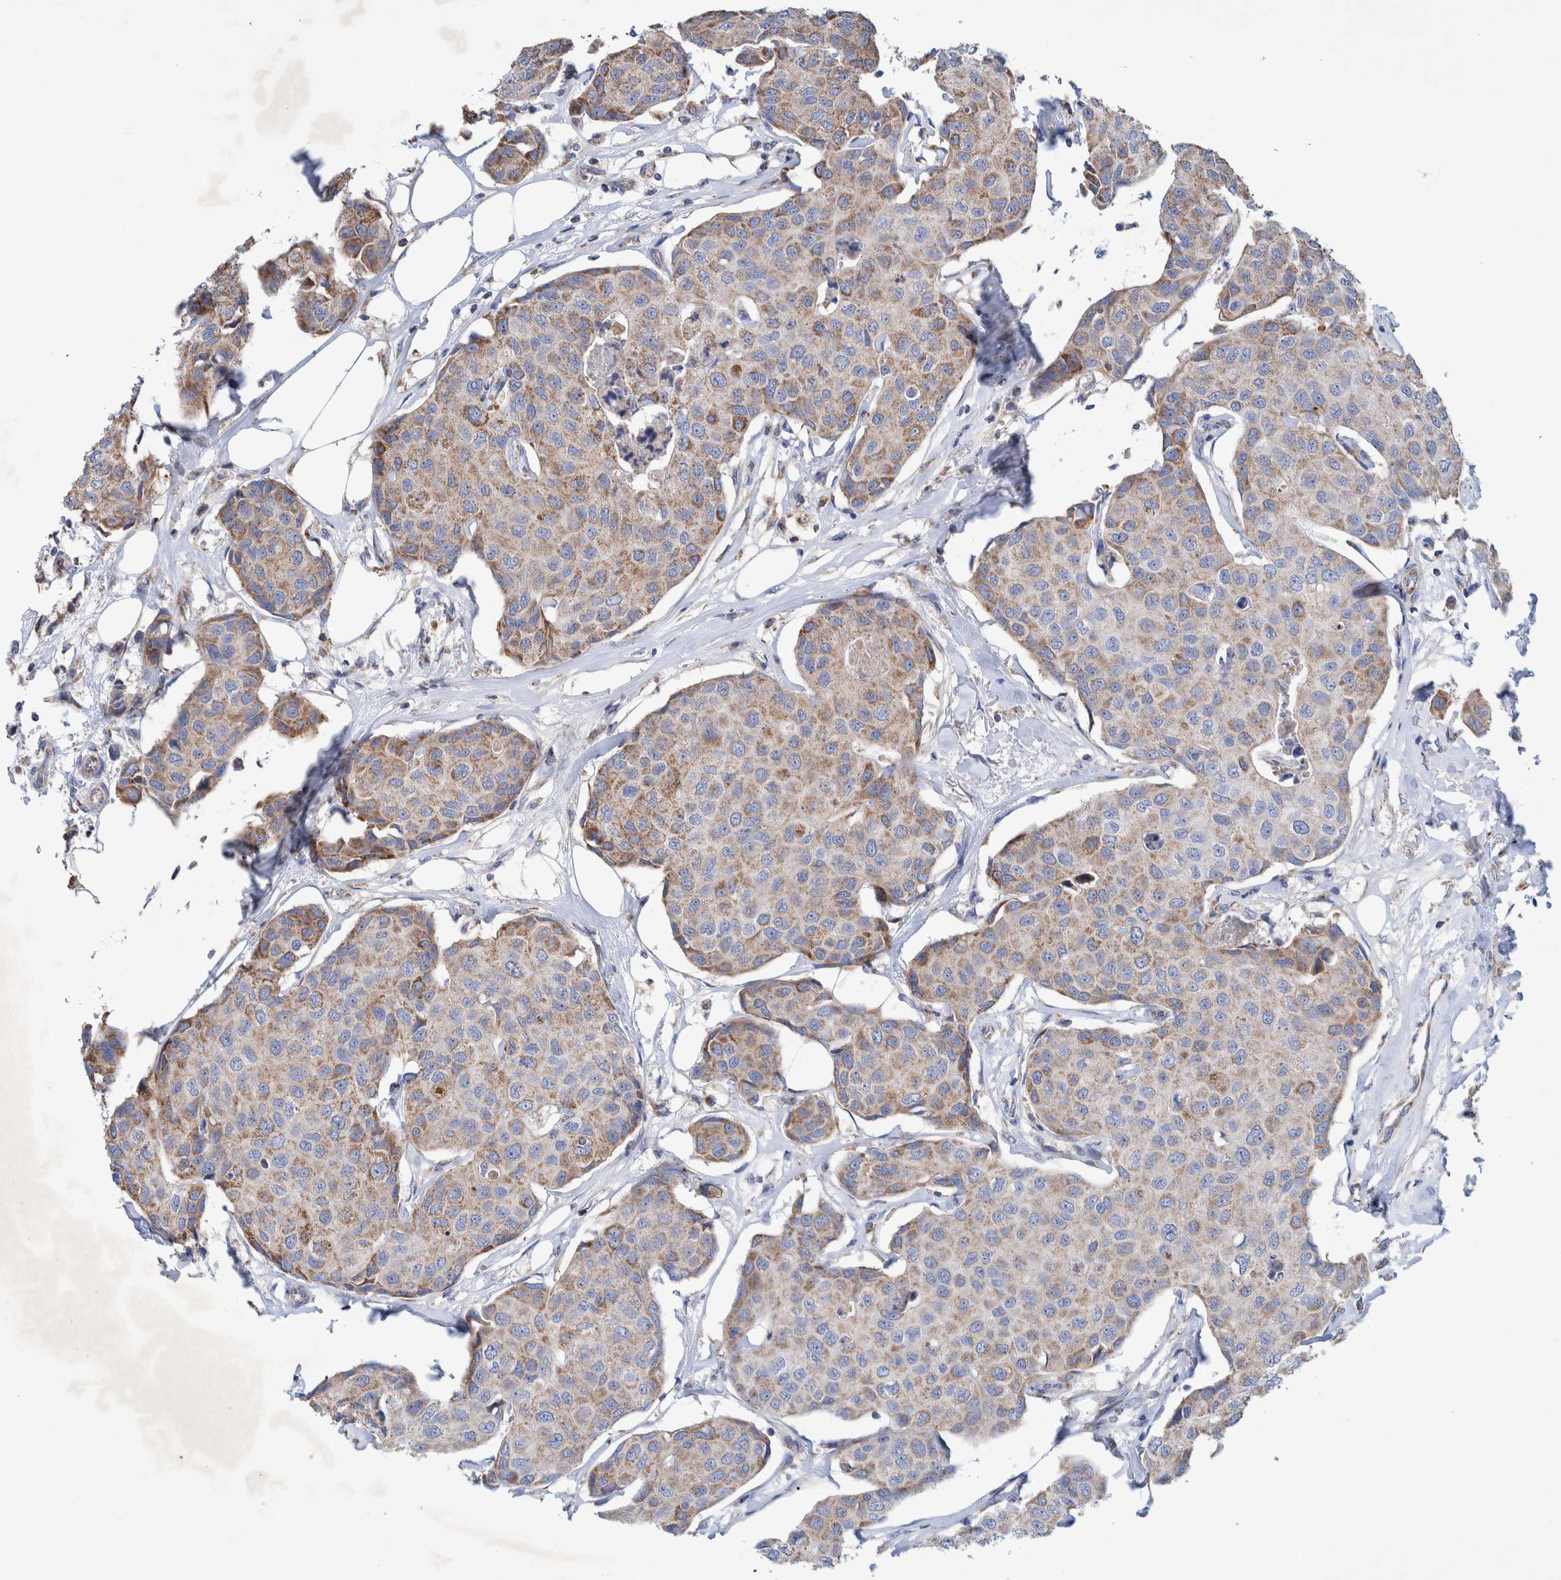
{"staining": {"intensity": "moderate", "quantity": ">75%", "location": "cytoplasmic/membranous"}, "tissue": "breast cancer", "cell_type": "Tumor cells", "image_type": "cancer", "snomed": [{"axis": "morphology", "description": "Duct carcinoma"}, {"axis": "topography", "description": "Breast"}], "caption": "Immunohistochemical staining of breast cancer demonstrates medium levels of moderate cytoplasmic/membranous expression in about >75% of tumor cells.", "gene": "DECR1", "patient": {"sex": "female", "age": 80}}